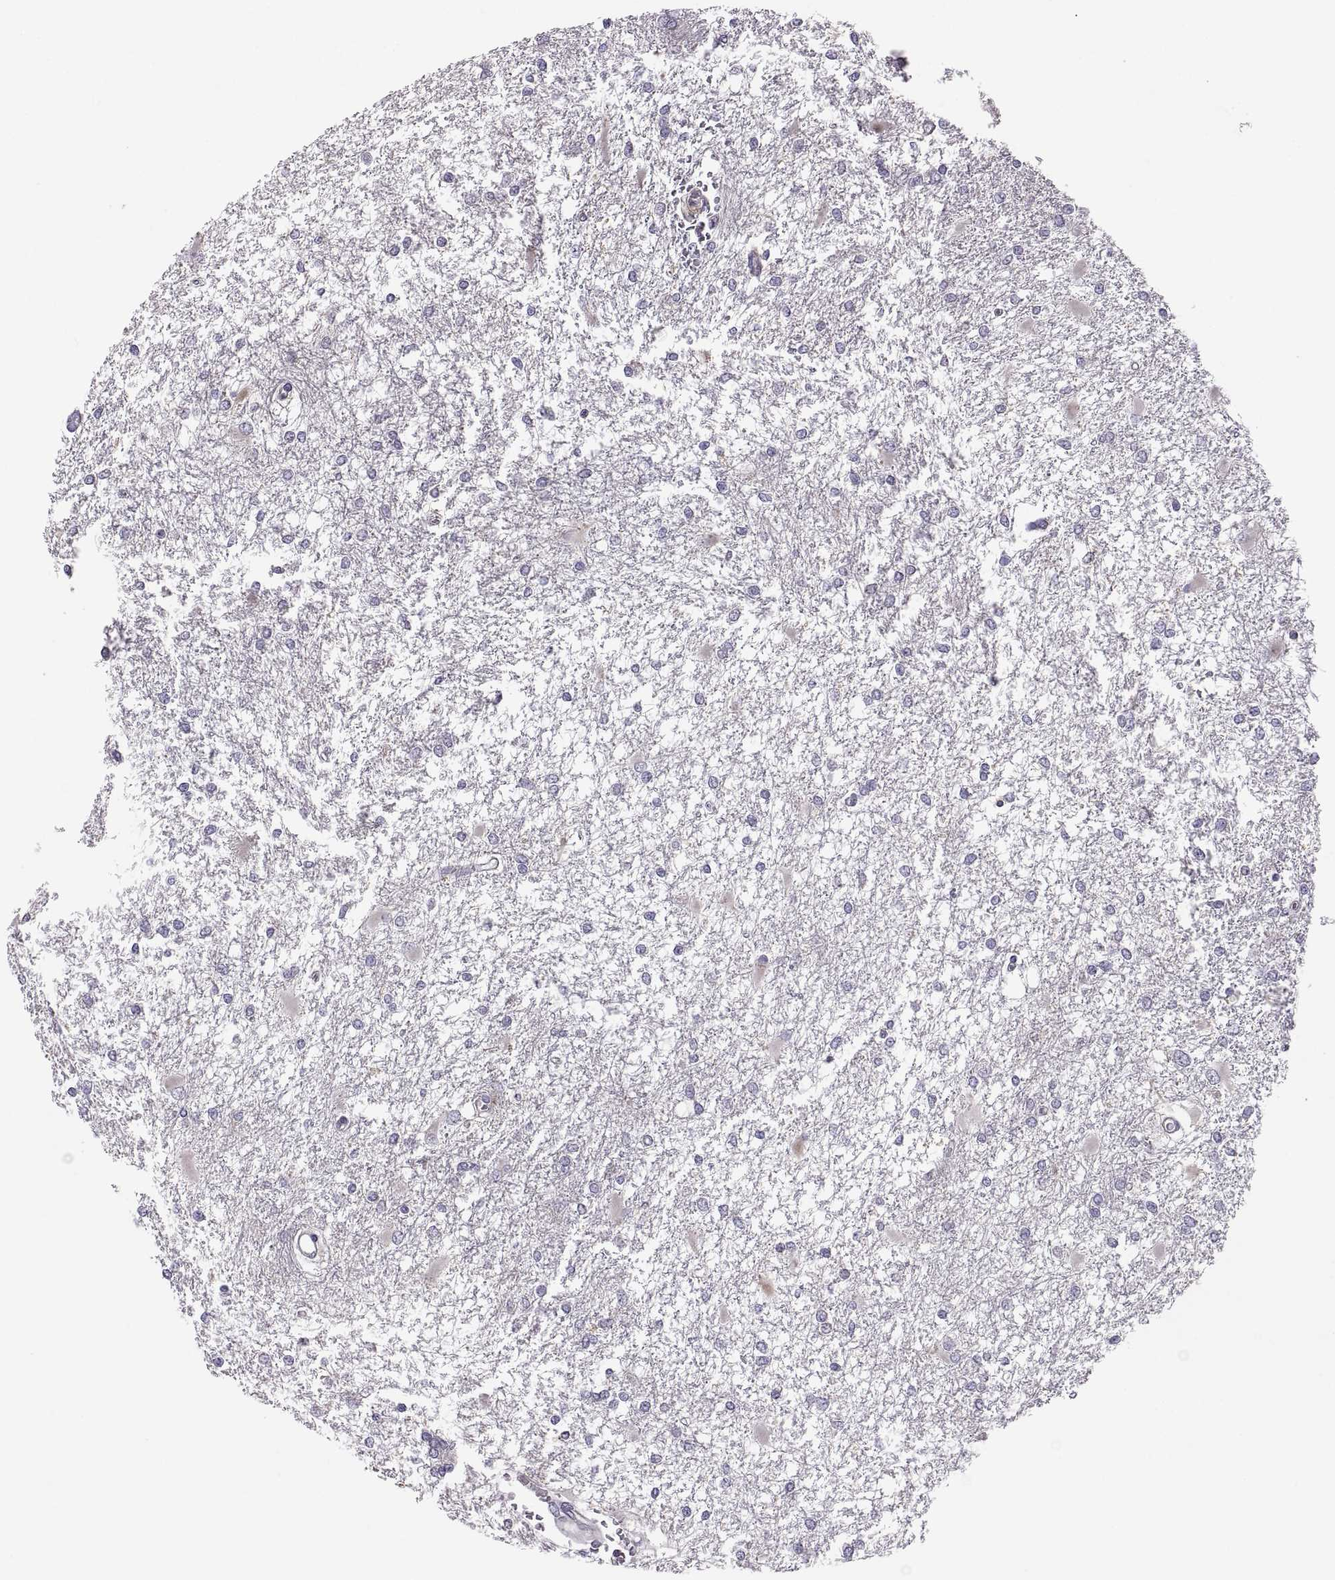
{"staining": {"intensity": "negative", "quantity": "none", "location": "none"}, "tissue": "glioma", "cell_type": "Tumor cells", "image_type": "cancer", "snomed": [{"axis": "morphology", "description": "Glioma, malignant, High grade"}, {"axis": "topography", "description": "Cerebral cortex"}], "caption": "Tumor cells are negative for protein expression in human high-grade glioma (malignant).", "gene": "SPATA32", "patient": {"sex": "male", "age": 79}}